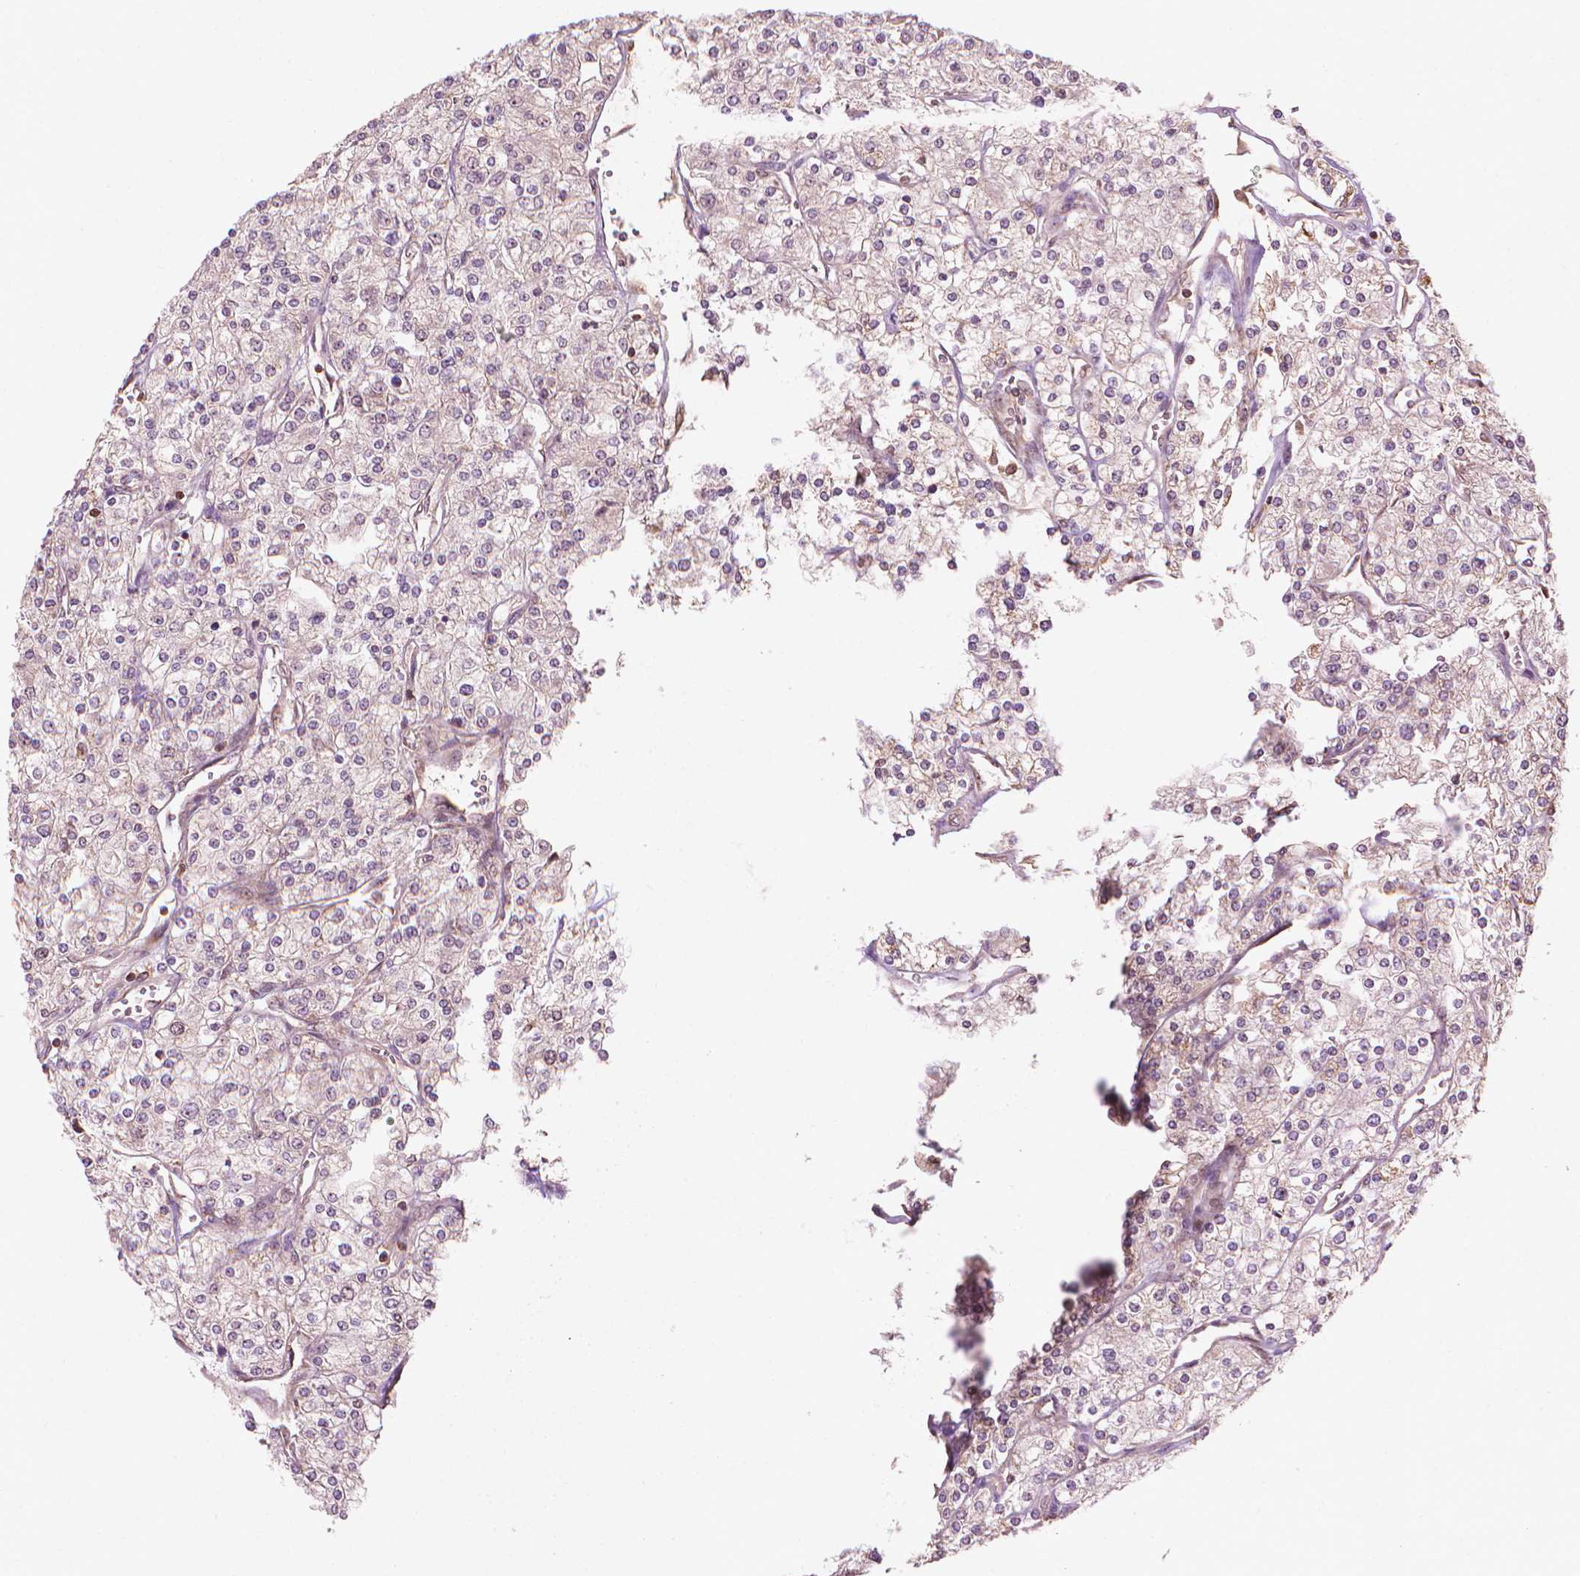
{"staining": {"intensity": "weak", "quantity": "<25%", "location": "cytoplasmic/membranous"}, "tissue": "renal cancer", "cell_type": "Tumor cells", "image_type": "cancer", "snomed": [{"axis": "morphology", "description": "Adenocarcinoma, NOS"}, {"axis": "topography", "description": "Kidney"}], "caption": "Immunohistochemistry (IHC) micrograph of neoplastic tissue: human renal adenocarcinoma stained with DAB (3,3'-diaminobenzidine) shows no significant protein expression in tumor cells. (Stains: DAB IHC with hematoxylin counter stain, Microscopy: brightfield microscopy at high magnification).", "gene": "SMC2", "patient": {"sex": "male", "age": 80}}